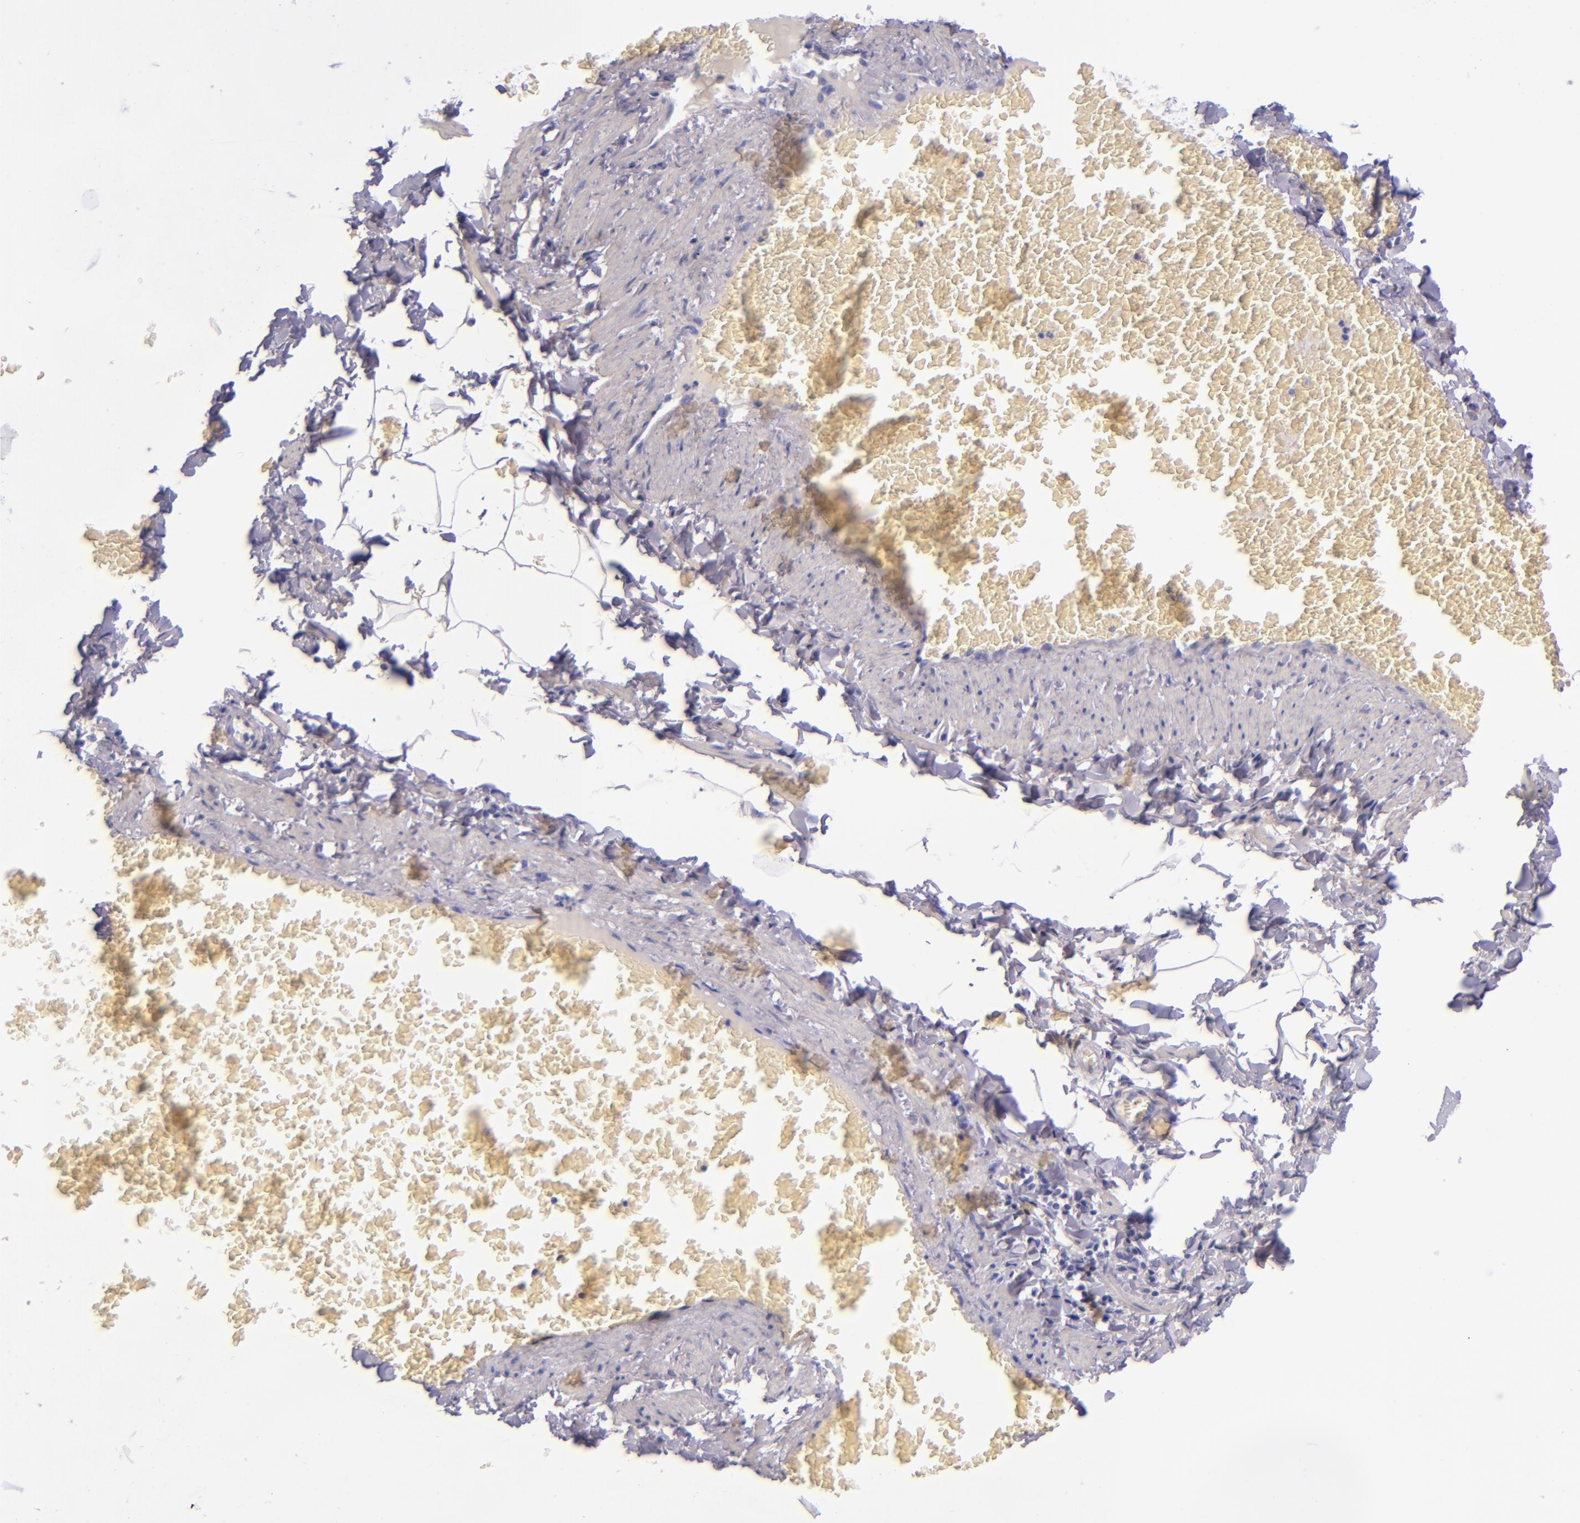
{"staining": {"intensity": "negative", "quantity": "none", "location": "none"}, "tissue": "adipose tissue", "cell_type": "Adipocytes", "image_type": "normal", "snomed": [{"axis": "morphology", "description": "Normal tissue, NOS"}, {"axis": "topography", "description": "Vascular tissue"}], "caption": "Adipocytes show no significant protein positivity in benign adipose tissue. (Brightfield microscopy of DAB (3,3'-diaminobenzidine) IHC at high magnification).", "gene": "LAG3", "patient": {"sex": "male", "age": 41}}